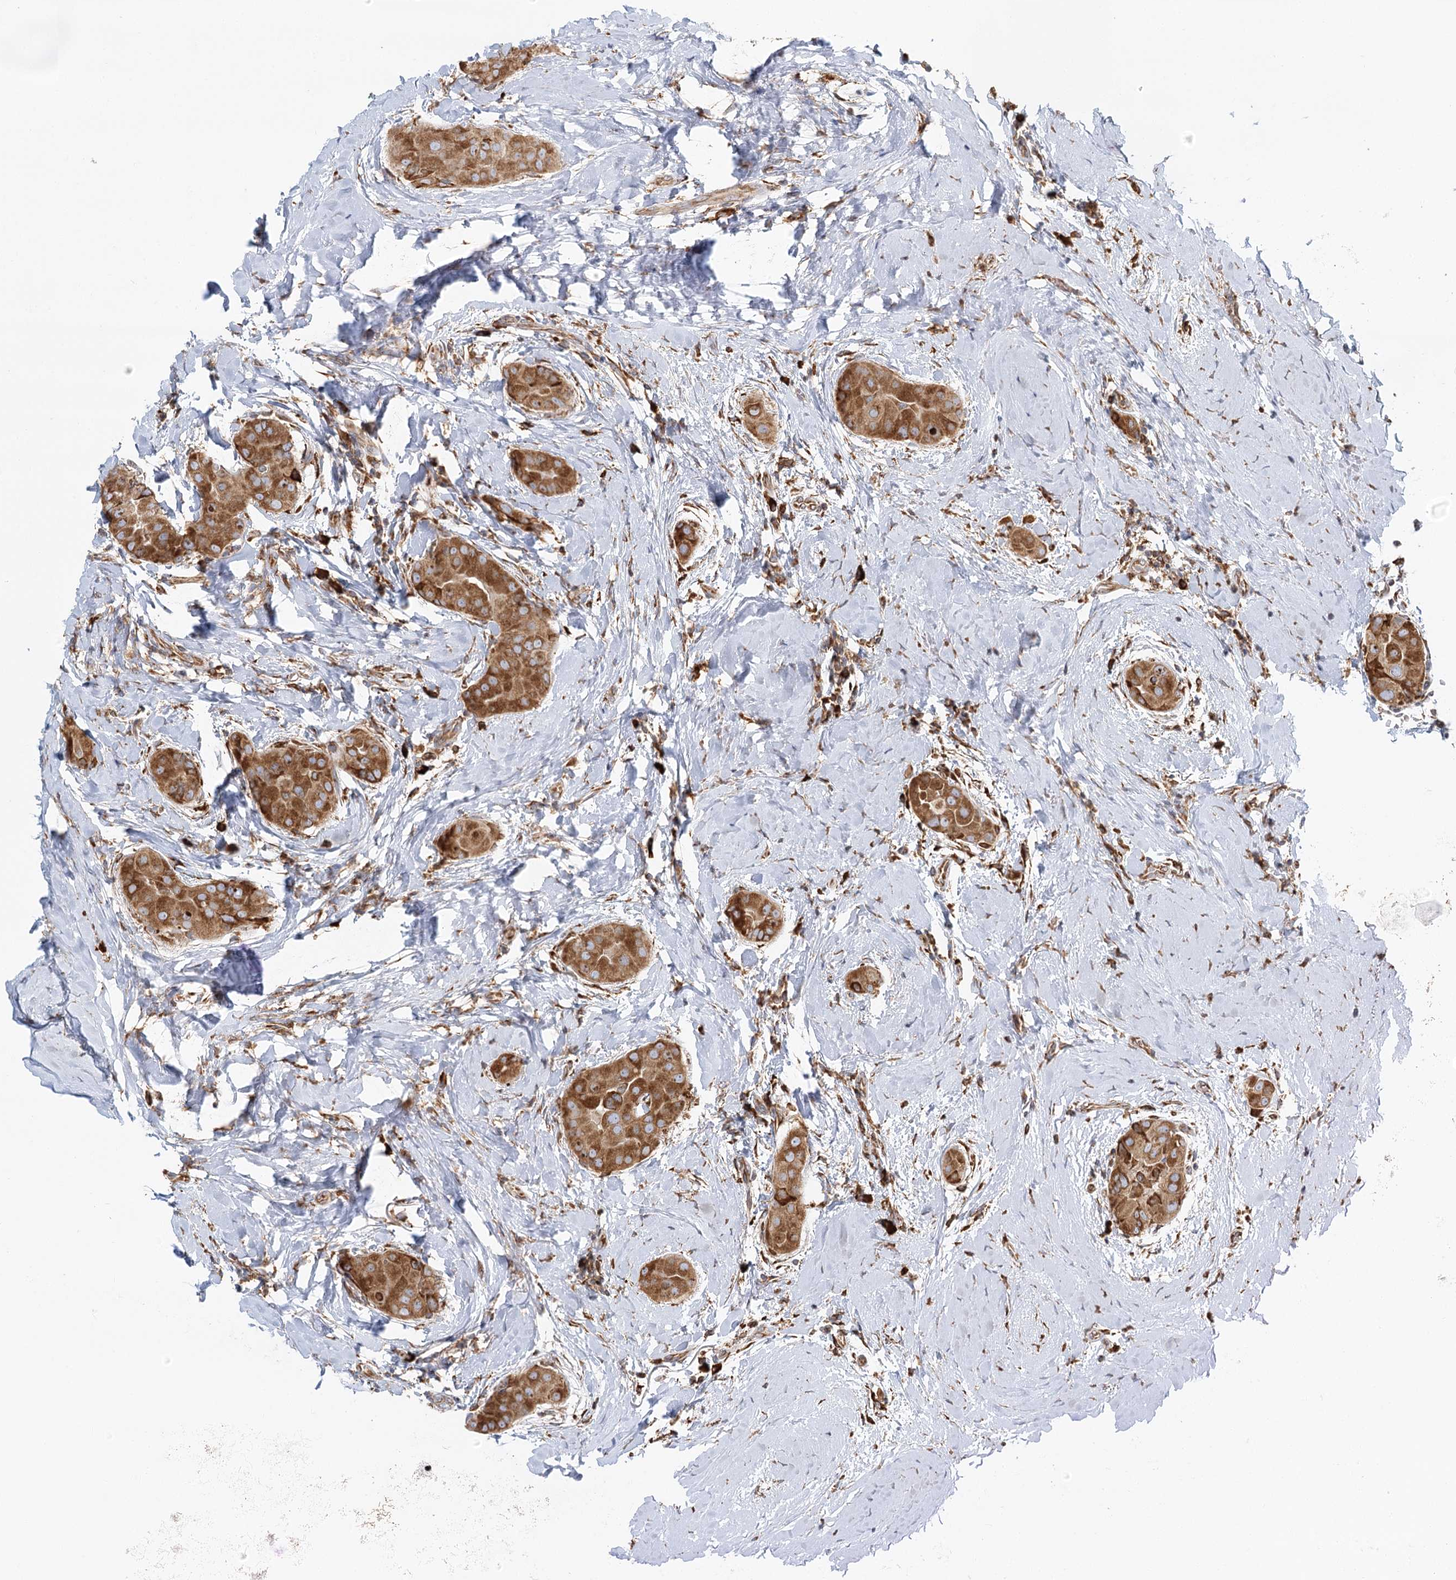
{"staining": {"intensity": "moderate", "quantity": ">75%", "location": "cytoplasmic/membranous"}, "tissue": "thyroid cancer", "cell_type": "Tumor cells", "image_type": "cancer", "snomed": [{"axis": "morphology", "description": "Papillary adenocarcinoma, NOS"}, {"axis": "topography", "description": "Thyroid gland"}], "caption": "Protein staining of thyroid papillary adenocarcinoma tissue exhibits moderate cytoplasmic/membranous expression in approximately >75% of tumor cells.", "gene": "TAS1R1", "patient": {"sex": "male", "age": 33}}